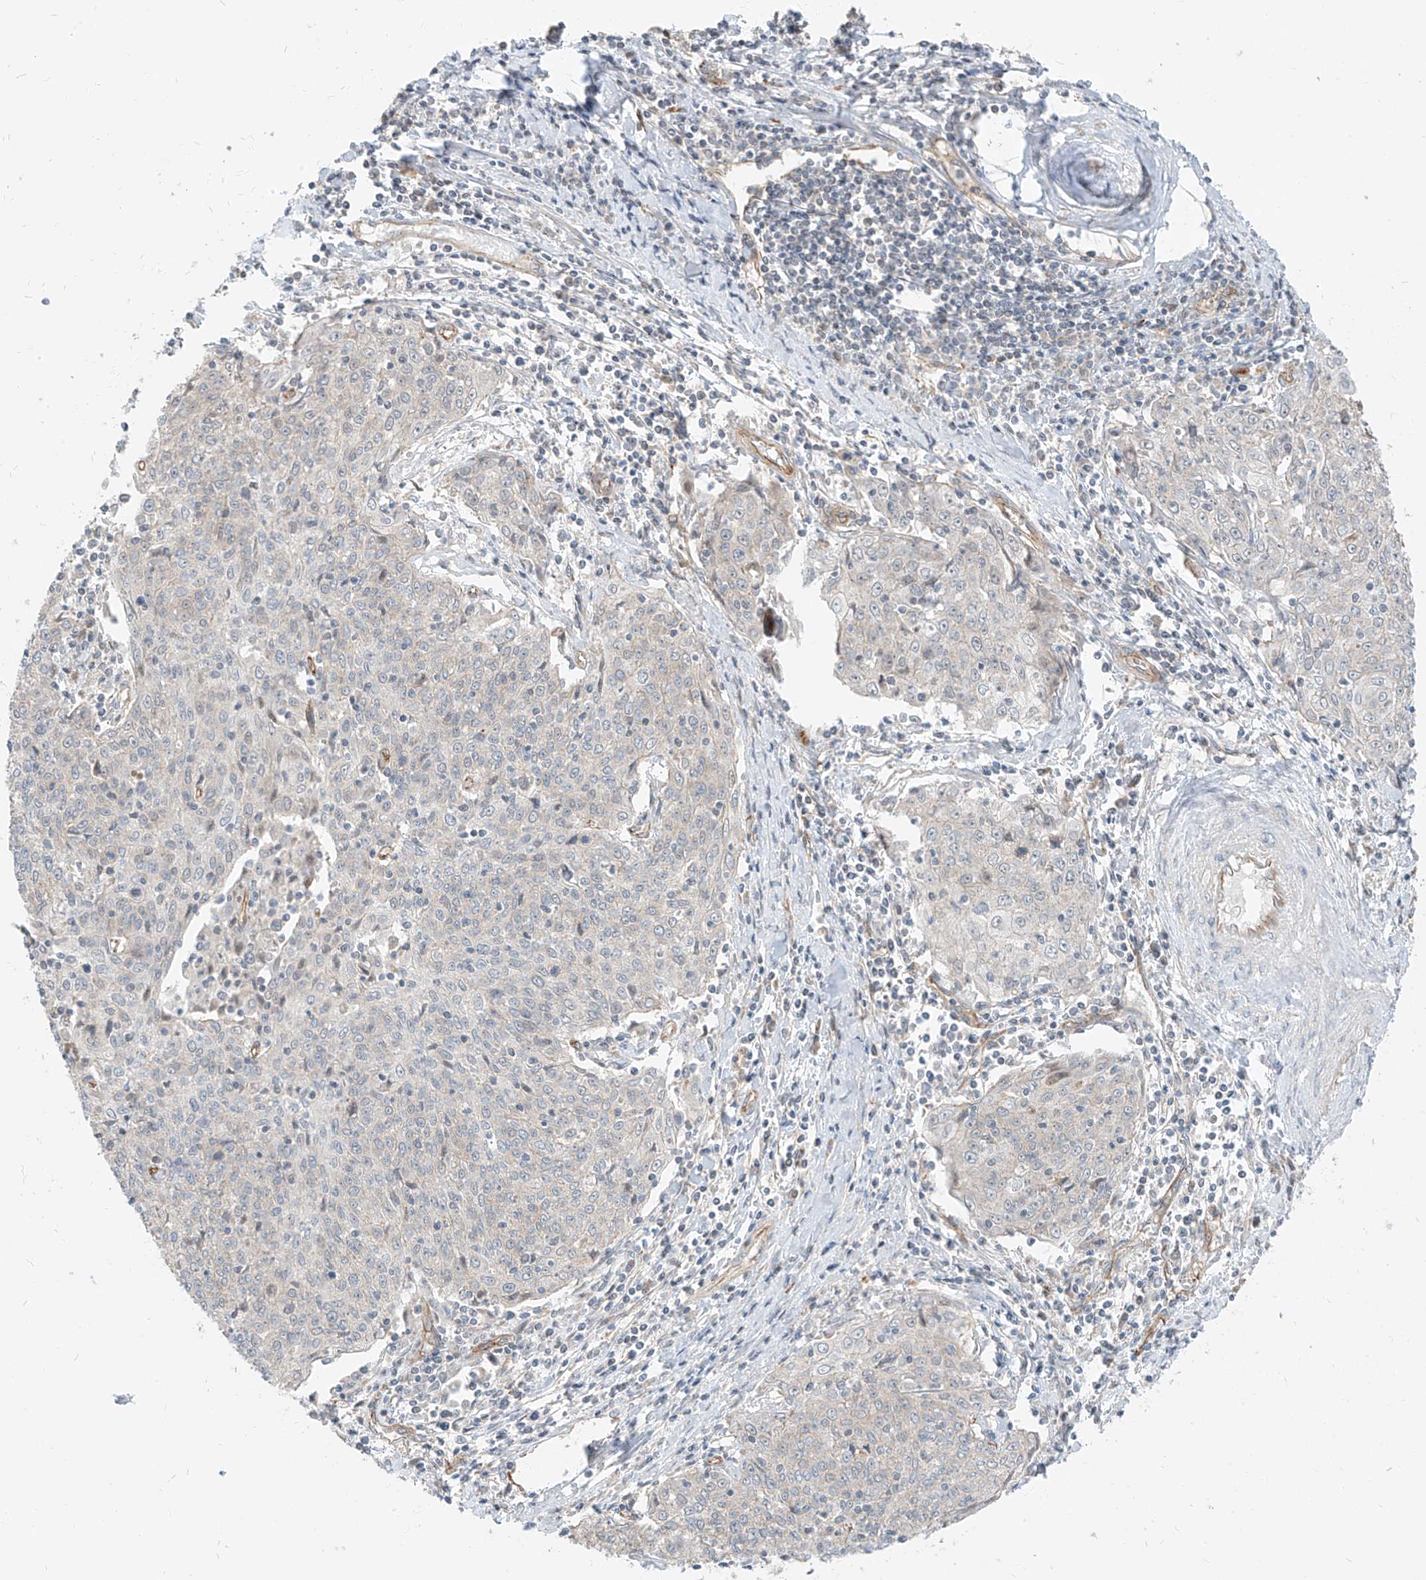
{"staining": {"intensity": "negative", "quantity": "none", "location": "none"}, "tissue": "cervical cancer", "cell_type": "Tumor cells", "image_type": "cancer", "snomed": [{"axis": "morphology", "description": "Squamous cell carcinoma, NOS"}, {"axis": "topography", "description": "Cervix"}], "caption": "Human squamous cell carcinoma (cervical) stained for a protein using immunohistochemistry (IHC) reveals no expression in tumor cells.", "gene": "EPHX4", "patient": {"sex": "female", "age": 48}}